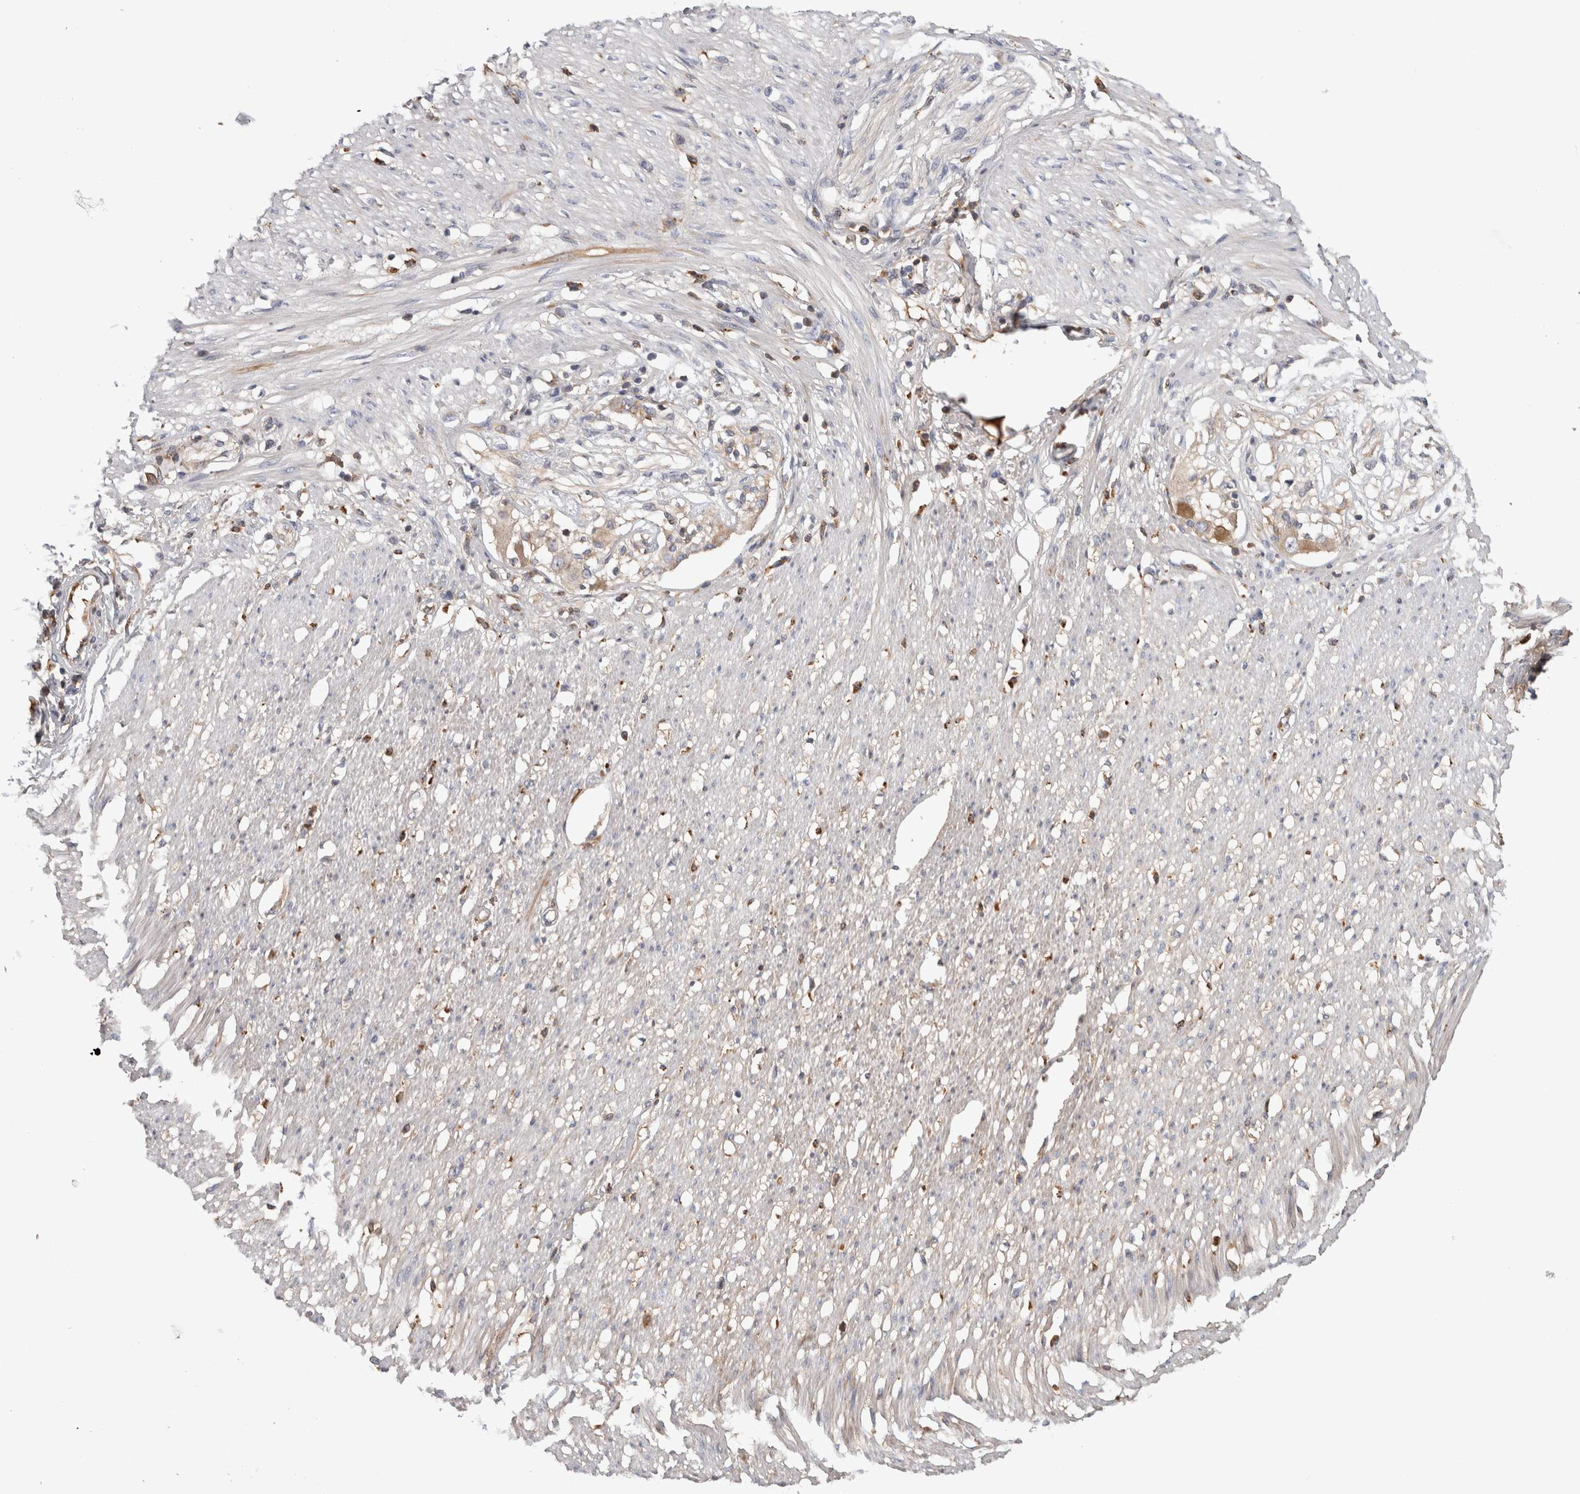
{"staining": {"intensity": "weak", "quantity": ">75%", "location": "cytoplasmic/membranous"}, "tissue": "soft tissue", "cell_type": "Fibroblasts", "image_type": "normal", "snomed": [{"axis": "morphology", "description": "Normal tissue, NOS"}, {"axis": "morphology", "description": "Adenocarcinoma, NOS"}, {"axis": "topography", "description": "Colon"}, {"axis": "topography", "description": "Peripheral nerve tissue"}], "caption": "Normal soft tissue was stained to show a protein in brown. There is low levels of weak cytoplasmic/membranous positivity in about >75% of fibroblasts.", "gene": "TBCE", "patient": {"sex": "male", "age": 14}}